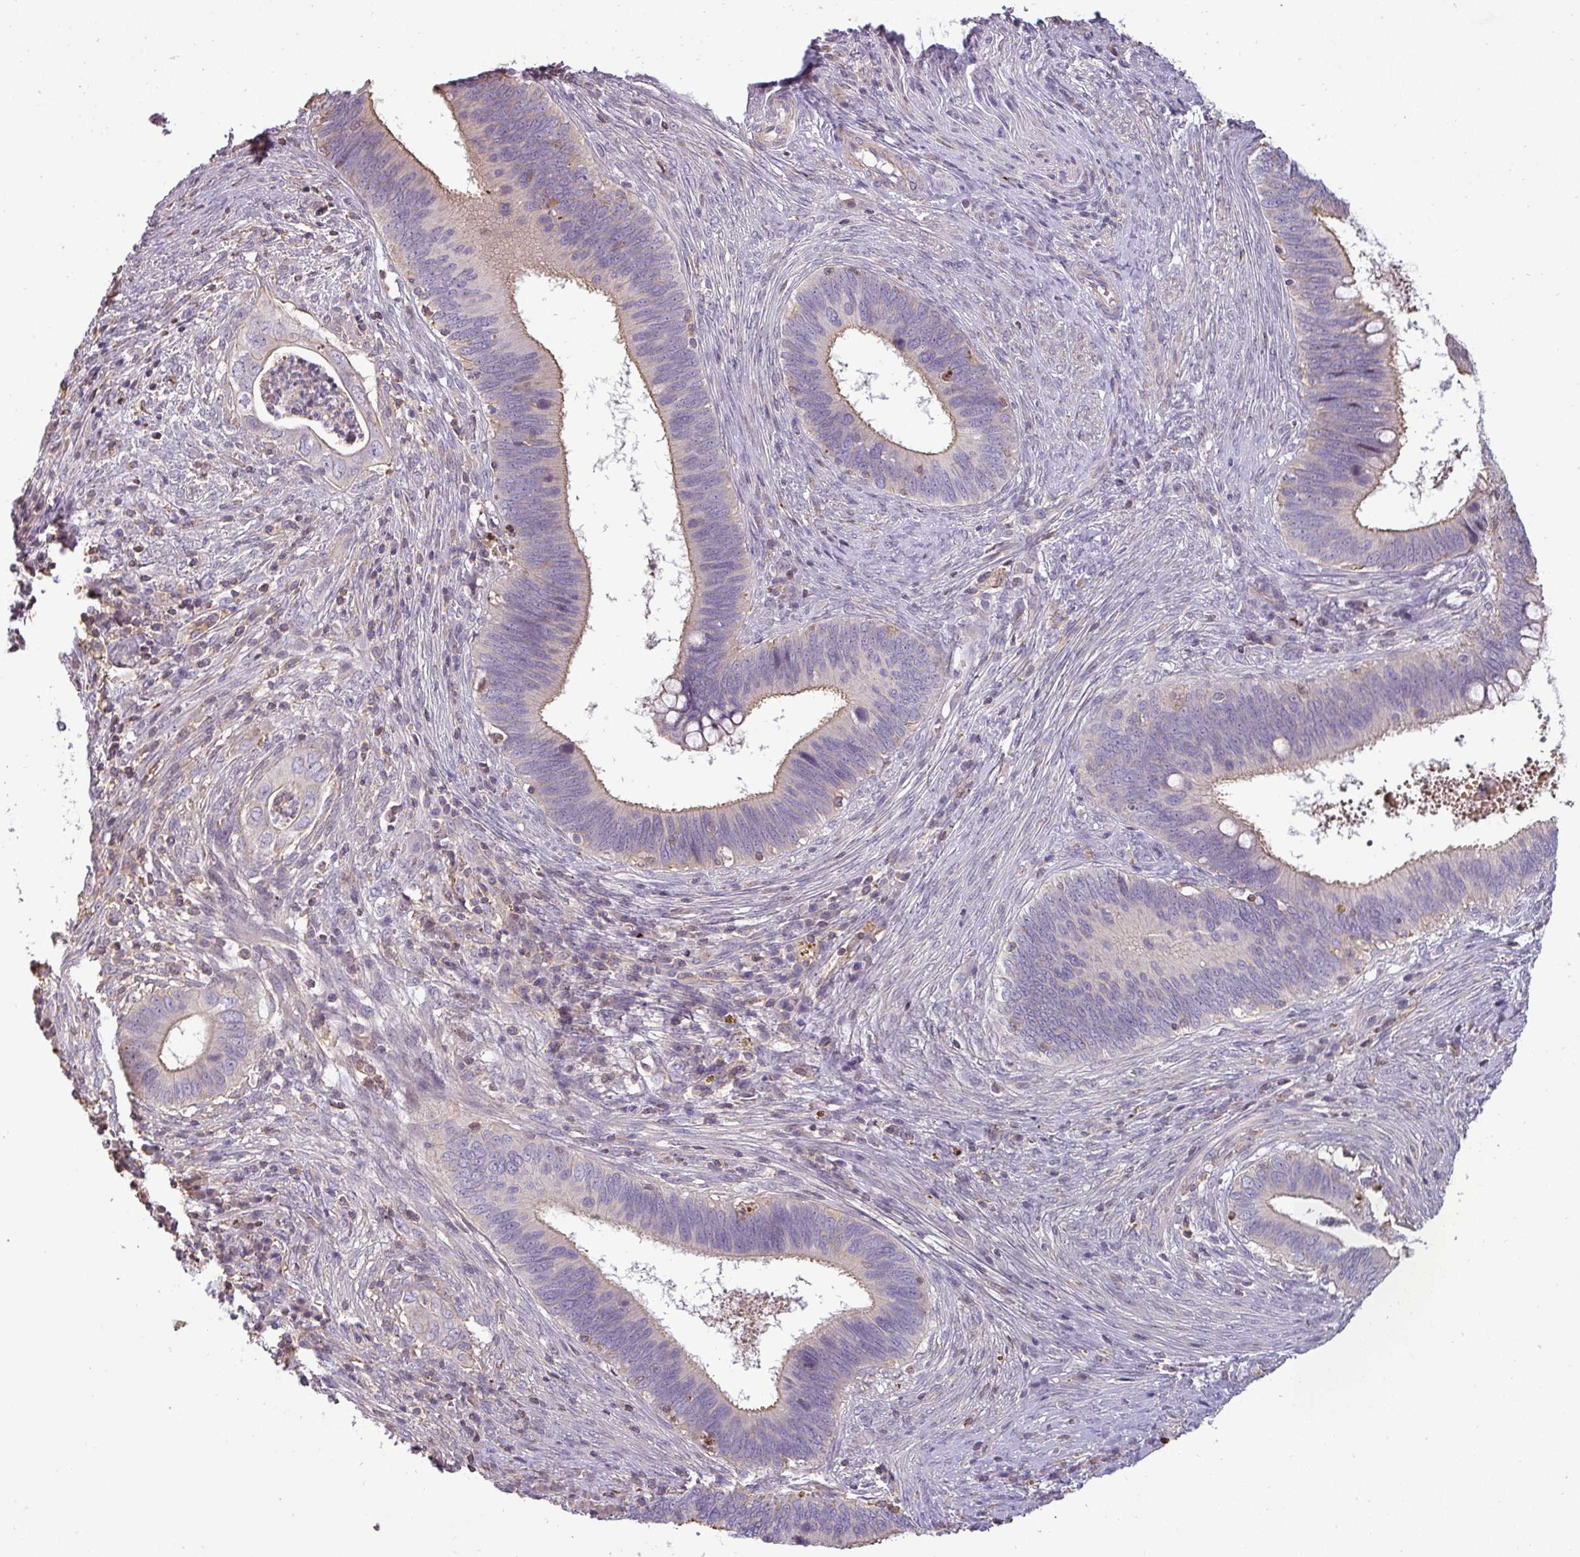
{"staining": {"intensity": "weak", "quantity": "25%-75%", "location": "cytoplasmic/membranous"}, "tissue": "cervical cancer", "cell_type": "Tumor cells", "image_type": "cancer", "snomed": [{"axis": "morphology", "description": "Adenocarcinoma, NOS"}, {"axis": "topography", "description": "Cervix"}], "caption": "Cervical cancer tissue exhibits weak cytoplasmic/membranous expression in approximately 25%-75% of tumor cells (Brightfield microscopy of DAB IHC at high magnification).", "gene": "ZNF835", "patient": {"sex": "female", "age": 42}}